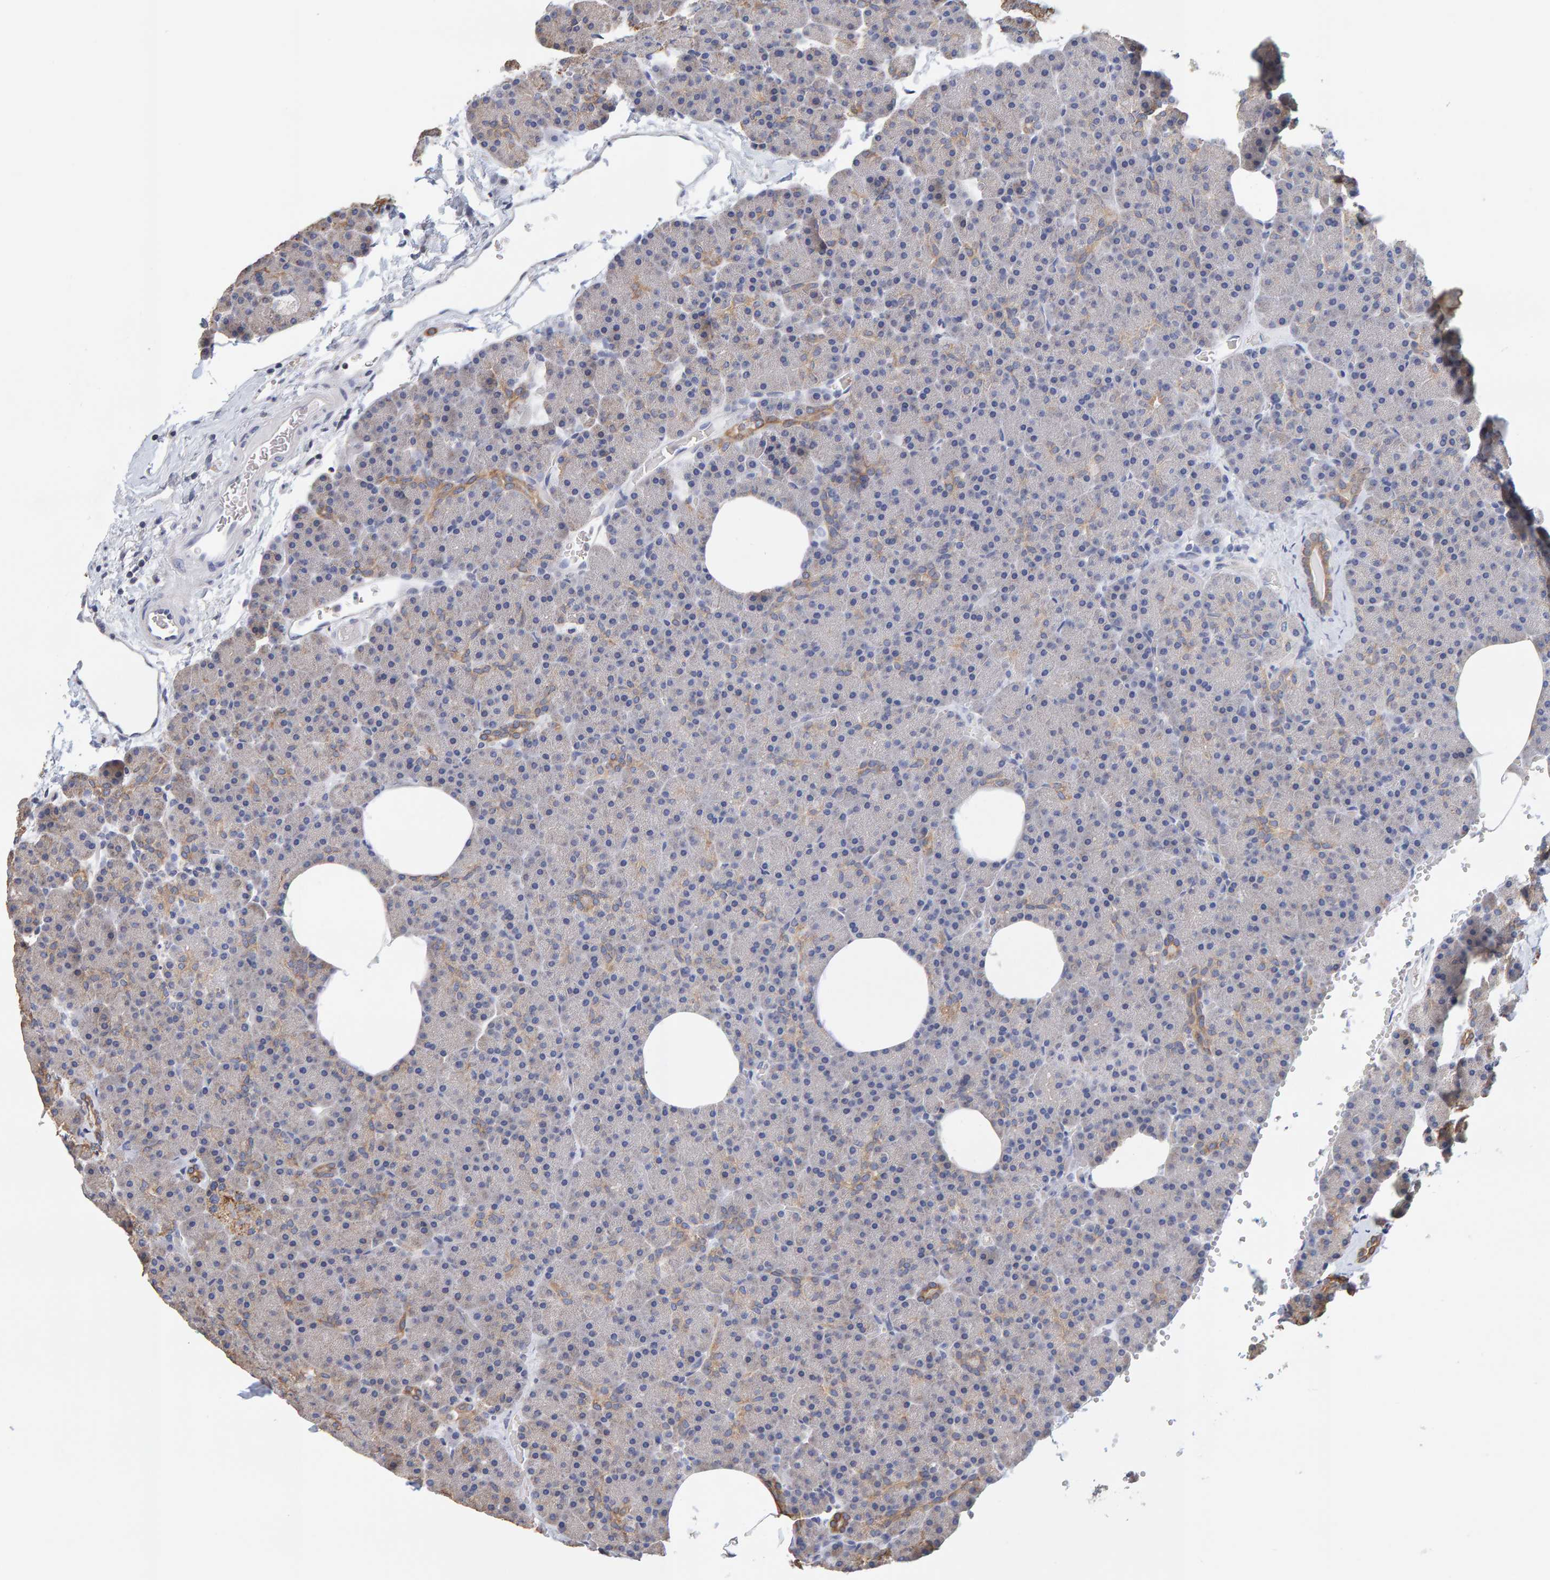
{"staining": {"intensity": "weak", "quantity": "<25%", "location": "cytoplasmic/membranous"}, "tissue": "pancreas", "cell_type": "Exocrine glandular cells", "image_type": "normal", "snomed": [{"axis": "morphology", "description": "Normal tissue, NOS"}, {"axis": "morphology", "description": "Carcinoid, malignant, NOS"}, {"axis": "topography", "description": "Pancreas"}], "caption": "High magnification brightfield microscopy of benign pancreas stained with DAB (3,3'-diaminobenzidine) (brown) and counterstained with hematoxylin (blue): exocrine glandular cells show no significant staining. (DAB (3,3'-diaminobenzidine) IHC with hematoxylin counter stain).", "gene": "SGPL1", "patient": {"sex": "female", "age": 35}}